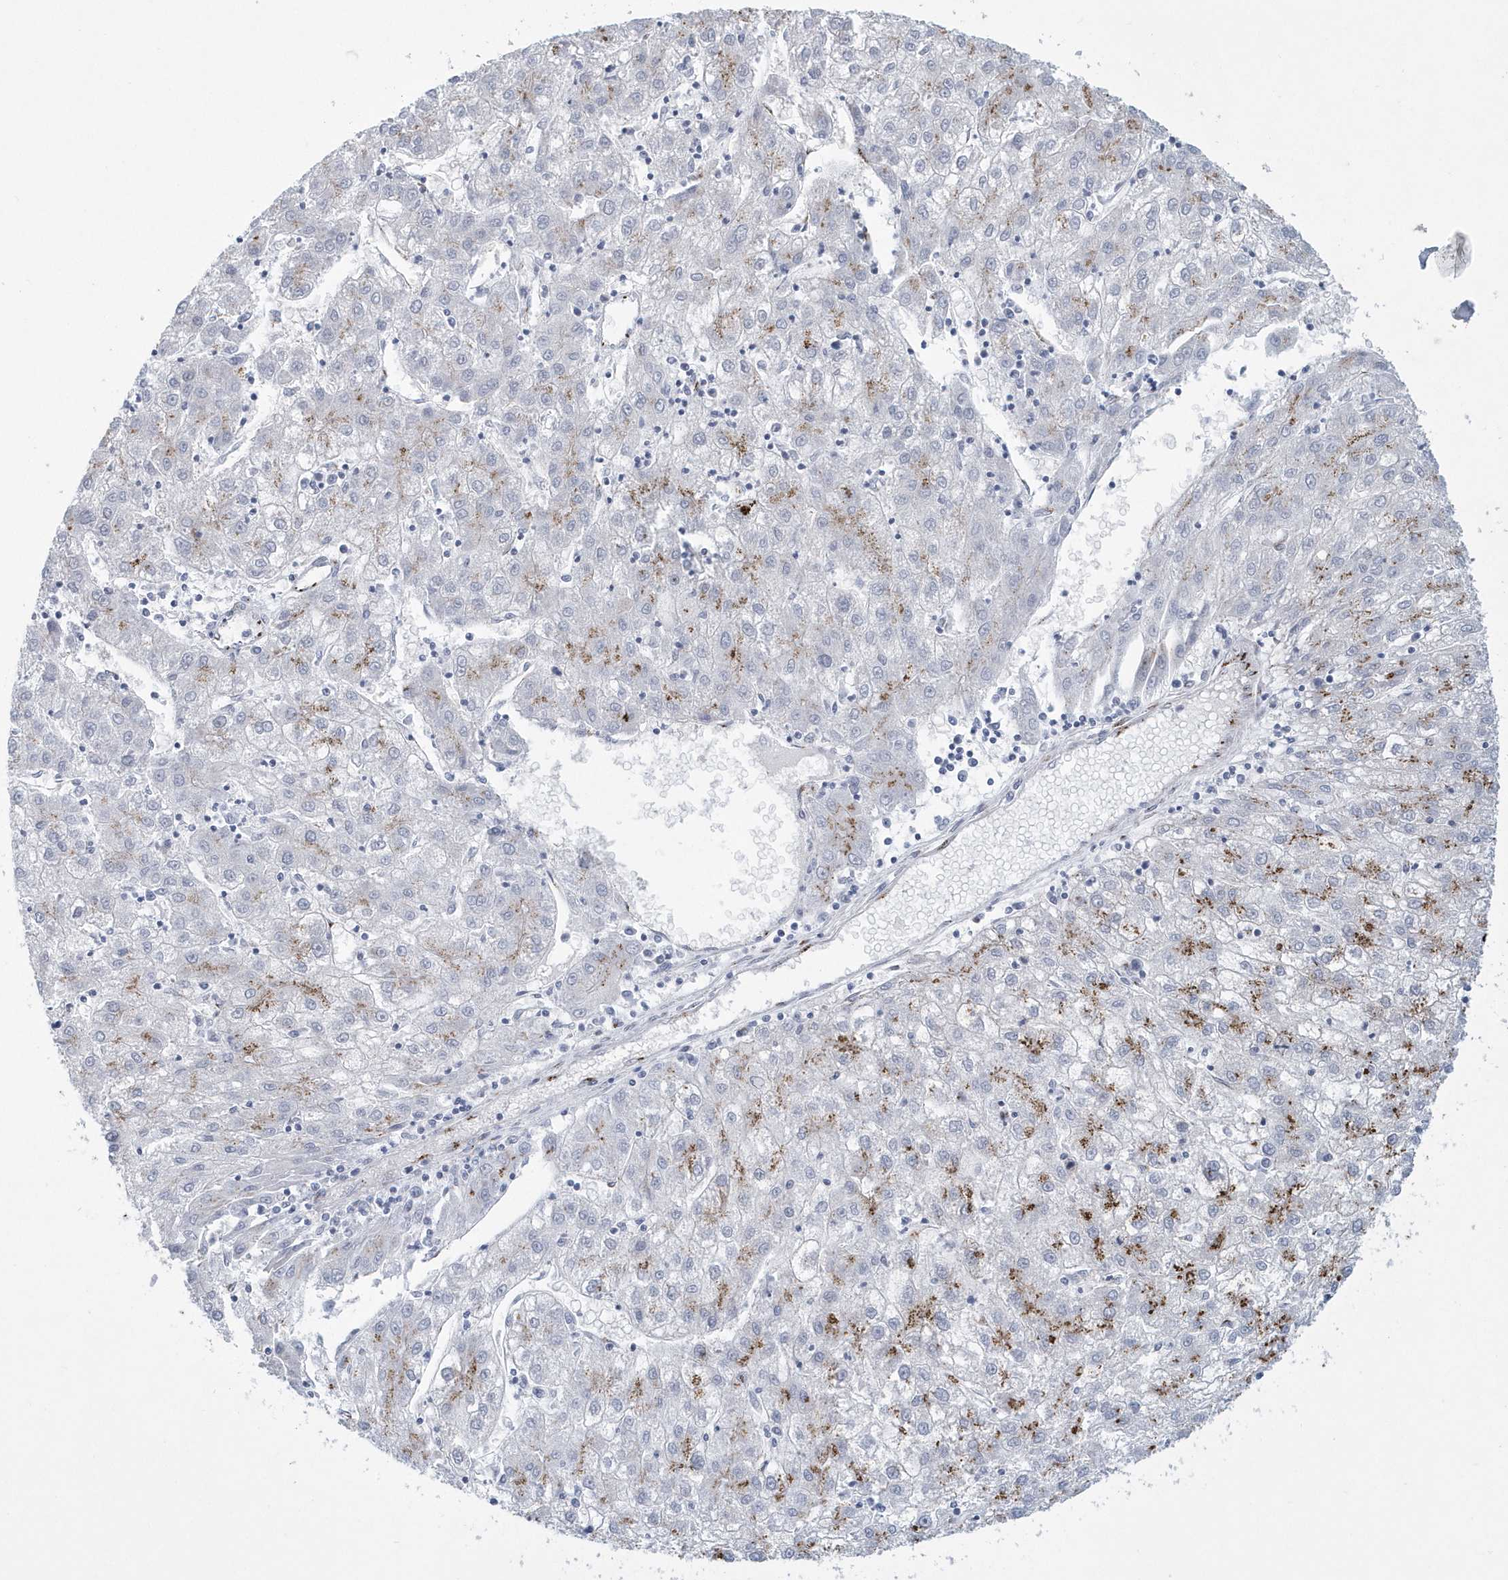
{"staining": {"intensity": "moderate", "quantity": "<25%", "location": "cytoplasmic/membranous"}, "tissue": "liver cancer", "cell_type": "Tumor cells", "image_type": "cancer", "snomed": [{"axis": "morphology", "description": "Carcinoma, Hepatocellular, NOS"}, {"axis": "topography", "description": "Liver"}], "caption": "DAB immunohistochemical staining of liver cancer (hepatocellular carcinoma) displays moderate cytoplasmic/membranous protein expression in about <25% of tumor cells.", "gene": "SLX9", "patient": {"sex": "male", "age": 72}}